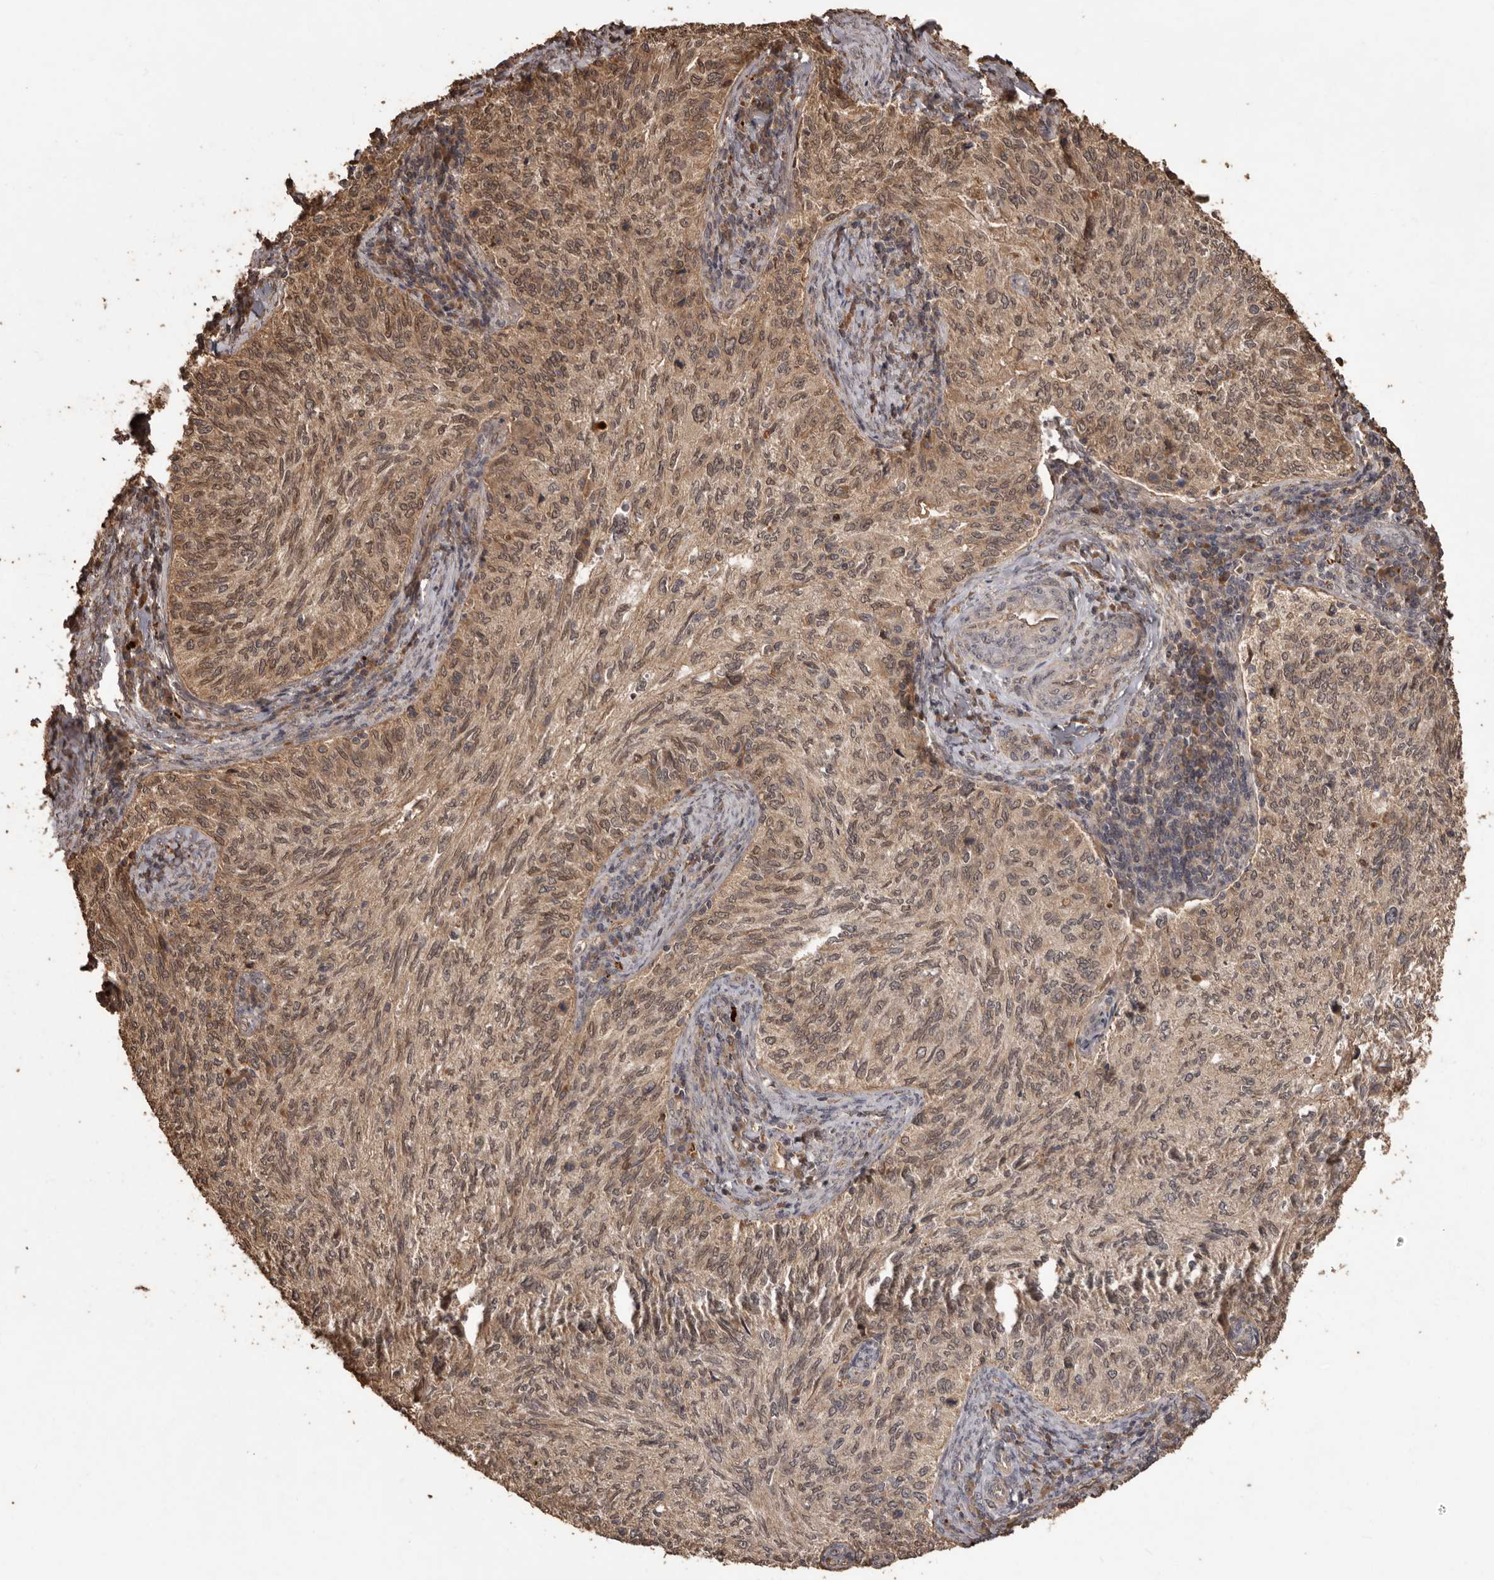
{"staining": {"intensity": "moderate", "quantity": ">75%", "location": "cytoplasmic/membranous,nuclear"}, "tissue": "cervical cancer", "cell_type": "Tumor cells", "image_type": "cancer", "snomed": [{"axis": "morphology", "description": "Squamous cell carcinoma, NOS"}, {"axis": "topography", "description": "Cervix"}], "caption": "A brown stain shows moderate cytoplasmic/membranous and nuclear expression of a protein in squamous cell carcinoma (cervical) tumor cells.", "gene": "NUP43", "patient": {"sex": "female", "age": 30}}